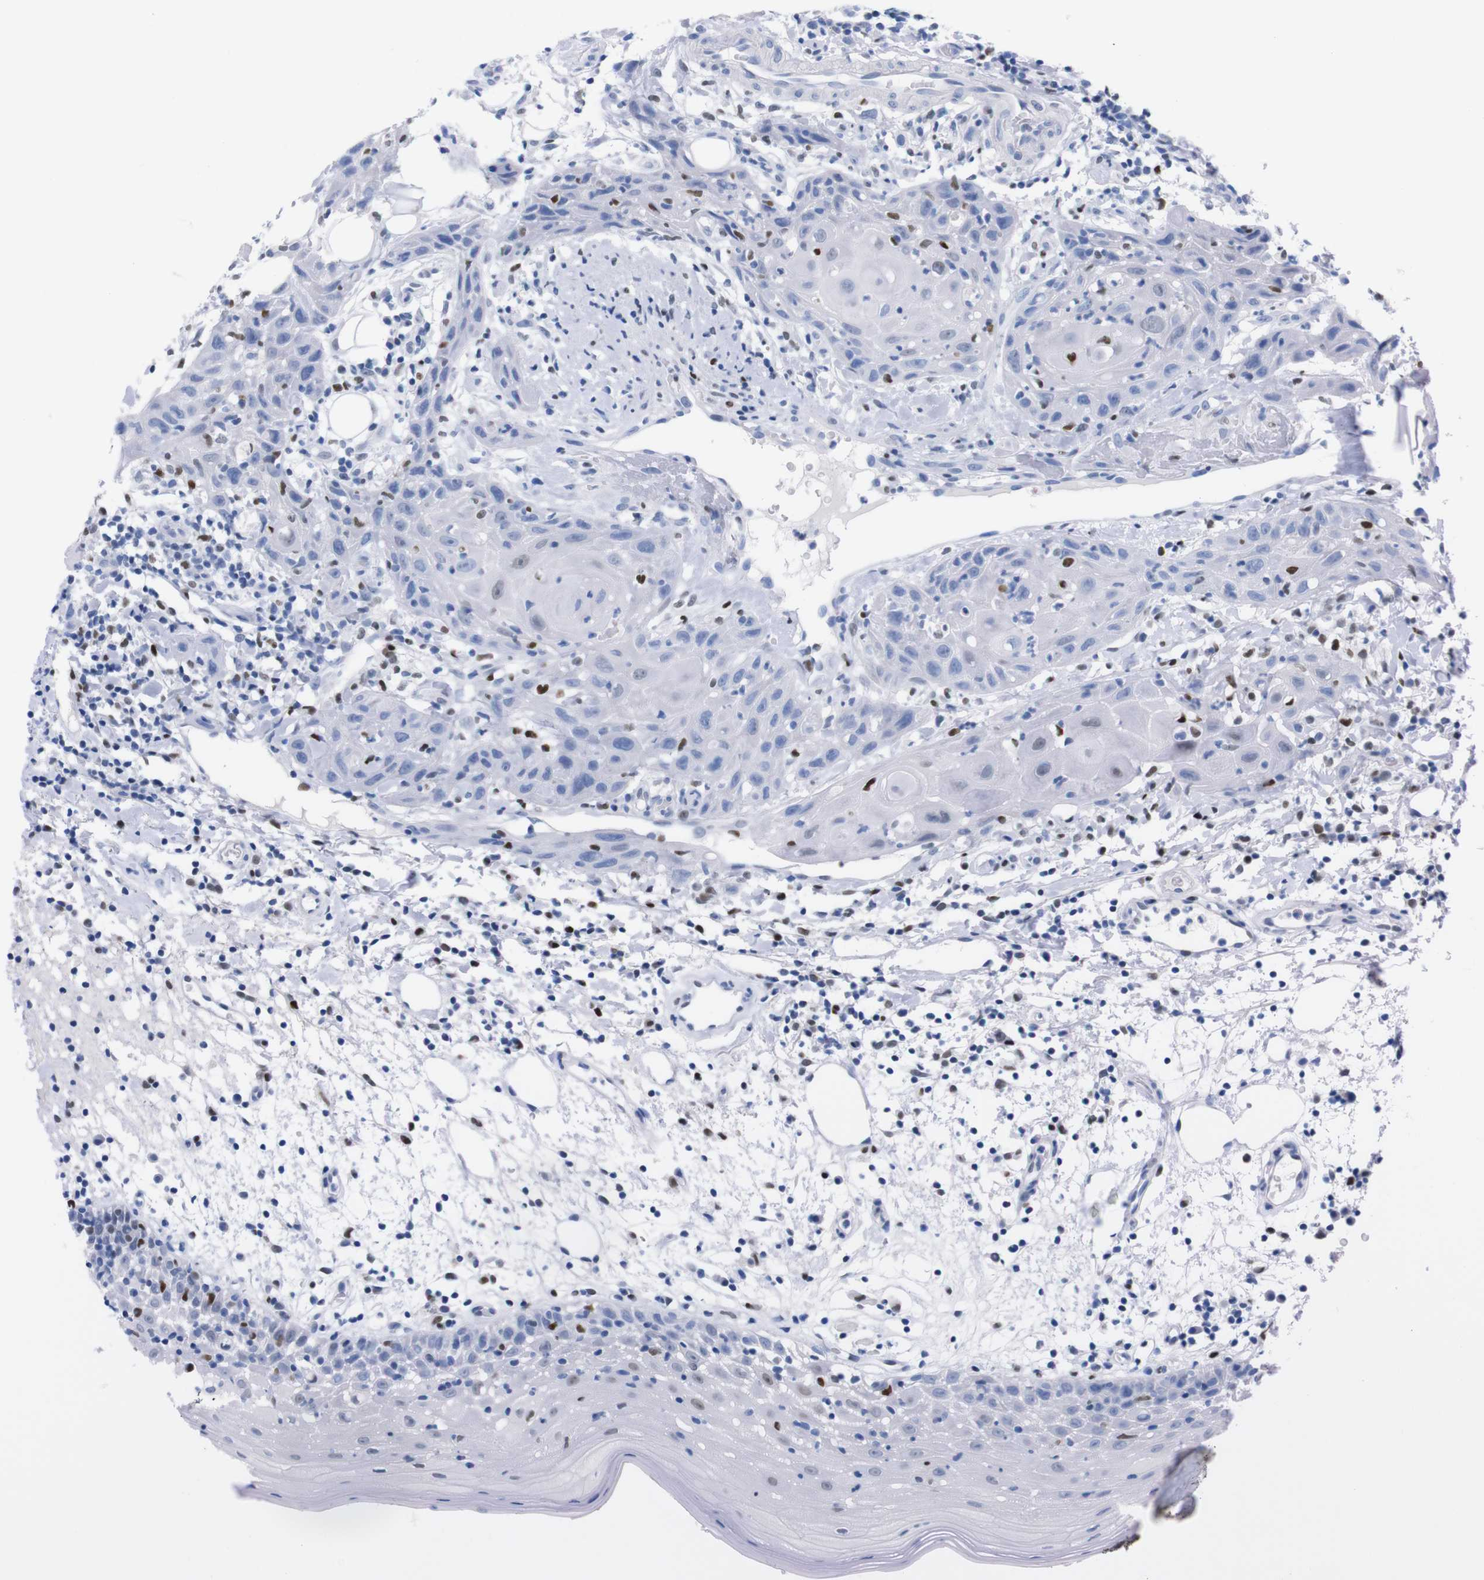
{"staining": {"intensity": "negative", "quantity": "none", "location": "none"}, "tissue": "oral mucosa", "cell_type": "Squamous epithelial cells", "image_type": "normal", "snomed": [{"axis": "morphology", "description": "Normal tissue, NOS"}, {"axis": "morphology", "description": "Squamous cell carcinoma, NOS"}, {"axis": "topography", "description": "Skeletal muscle"}, {"axis": "topography", "description": "Oral tissue"}], "caption": "Immunohistochemistry (IHC) micrograph of benign oral mucosa: oral mucosa stained with DAB exhibits no significant protein expression in squamous epithelial cells. (DAB IHC, high magnification).", "gene": "P2RY12", "patient": {"sex": "male", "age": 71}}